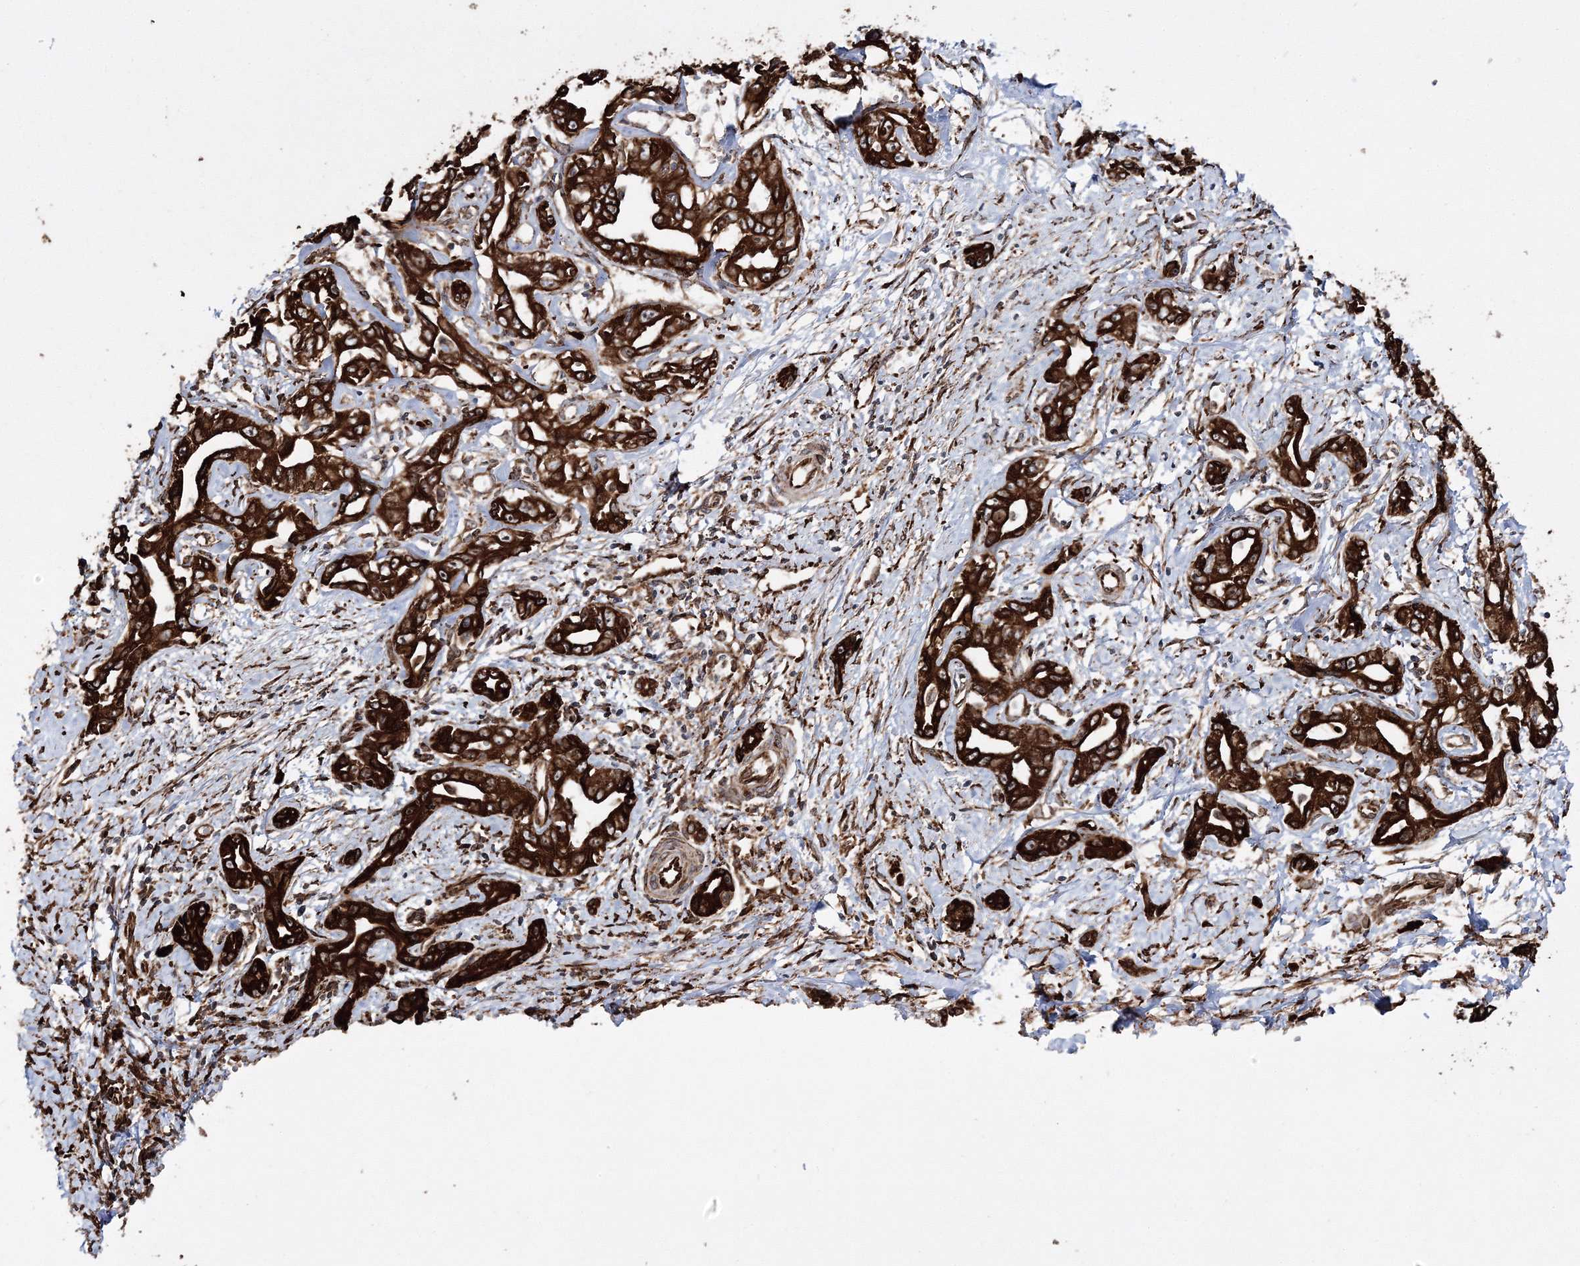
{"staining": {"intensity": "strong", "quantity": ">75%", "location": "cytoplasmic/membranous"}, "tissue": "liver cancer", "cell_type": "Tumor cells", "image_type": "cancer", "snomed": [{"axis": "morphology", "description": "Cholangiocarcinoma"}, {"axis": "topography", "description": "Liver"}], "caption": "High-magnification brightfield microscopy of liver cholangiocarcinoma stained with DAB (brown) and counterstained with hematoxylin (blue). tumor cells exhibit strong cytoplasmic/membranous staining is identified in about>75% of cells.", "gene": "SCRN3", "patient": {"sex": "male", "age": 59}}